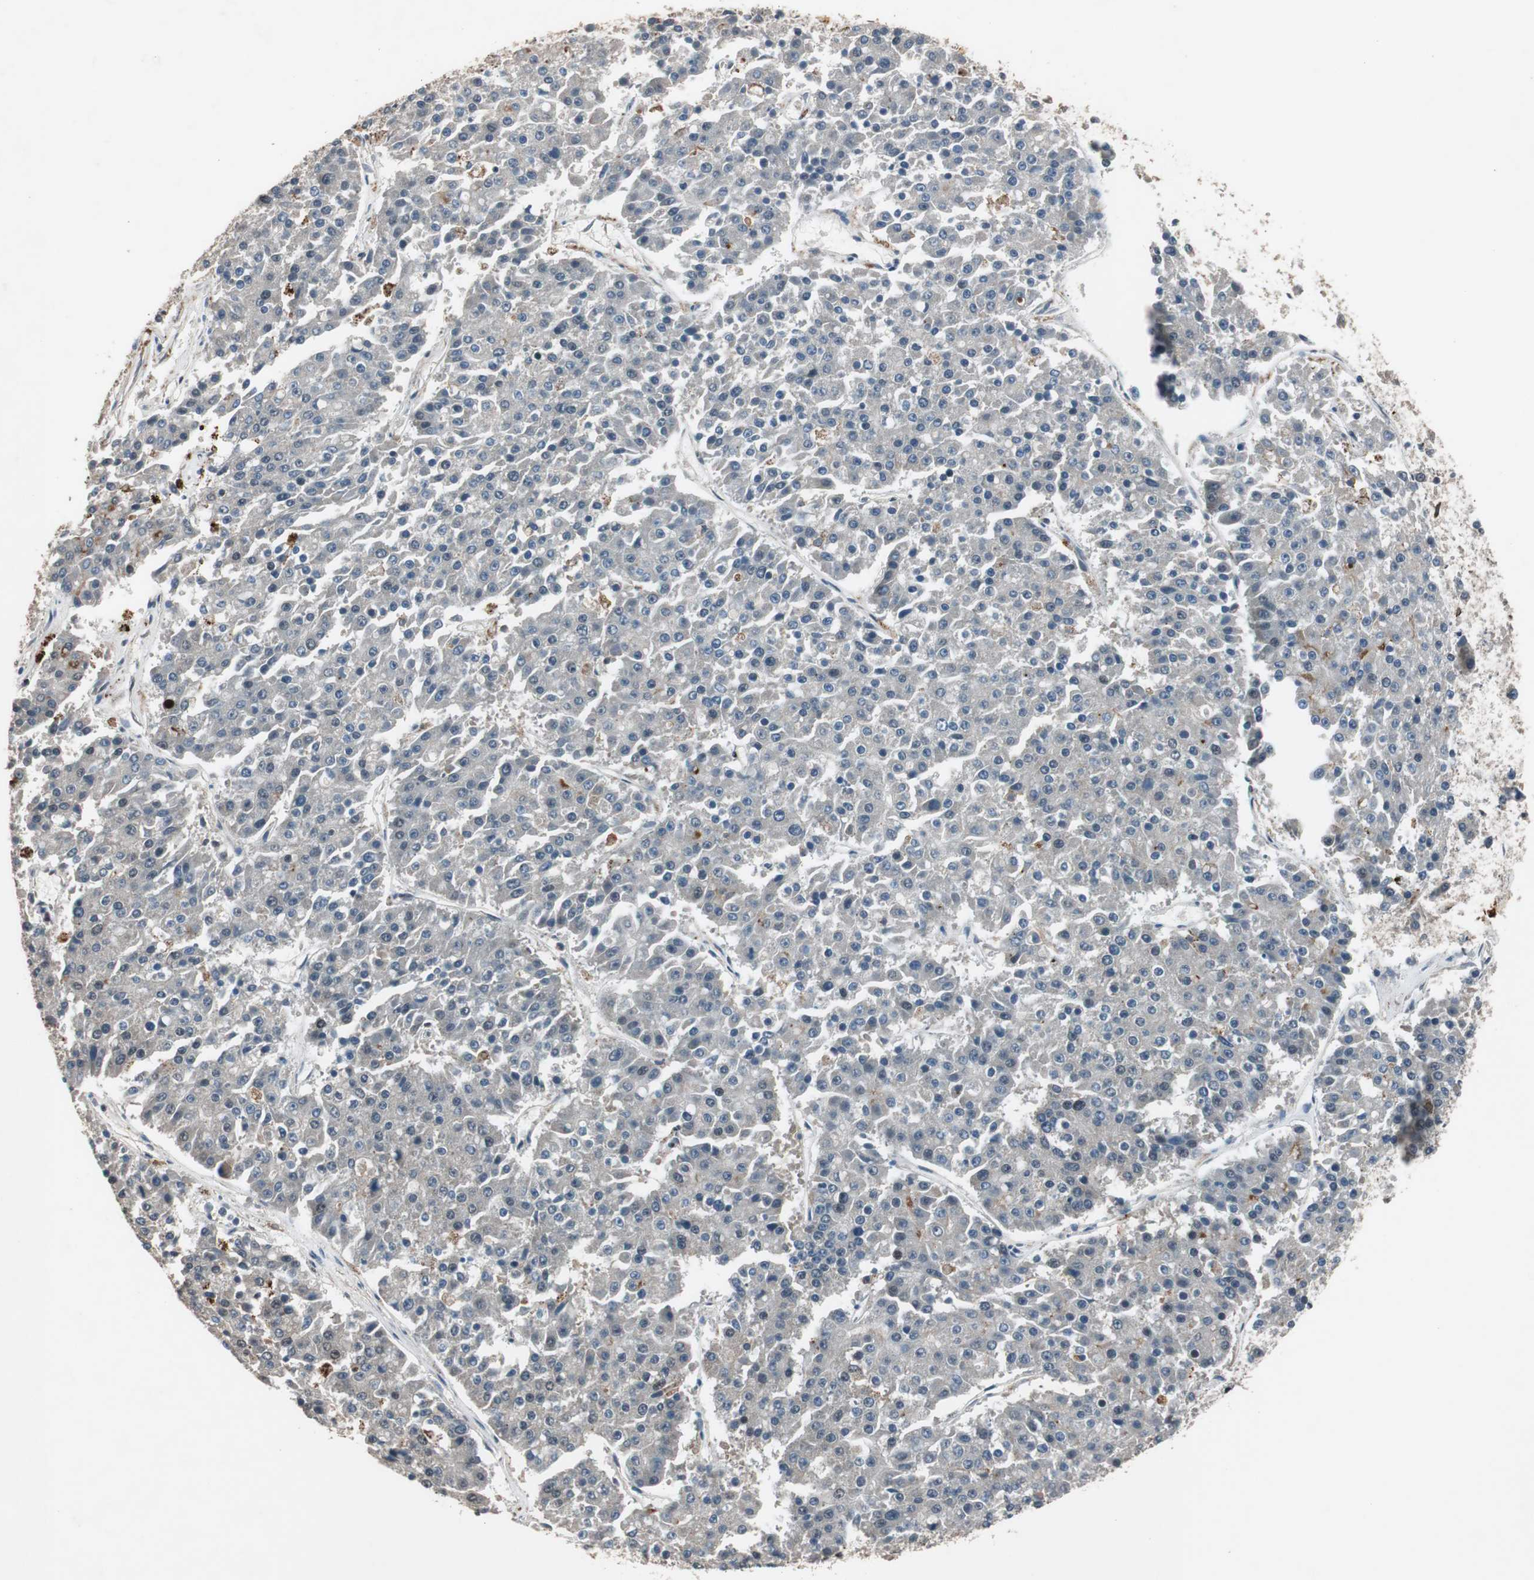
{"staining": {"intensity": "negative", "quantity": "none", "location": "none"}, "tissue": "pancreatic cancer", "cell_type": "Tumor cells", "image_type": "cancer", "snomed": [{"axis": "morphology", "description": "Adenocarcinoma, NOS"}, {"axis": "topography", "description": "Pancreas"}], "caption": "Tumor cells show no significant positivity in pancreatic cancer (adenocarcinoma). (IHC, brightfield microscopy, high magnification).", "gene": "BOLA1", "patient": {"sex": "male", "age": 50}}